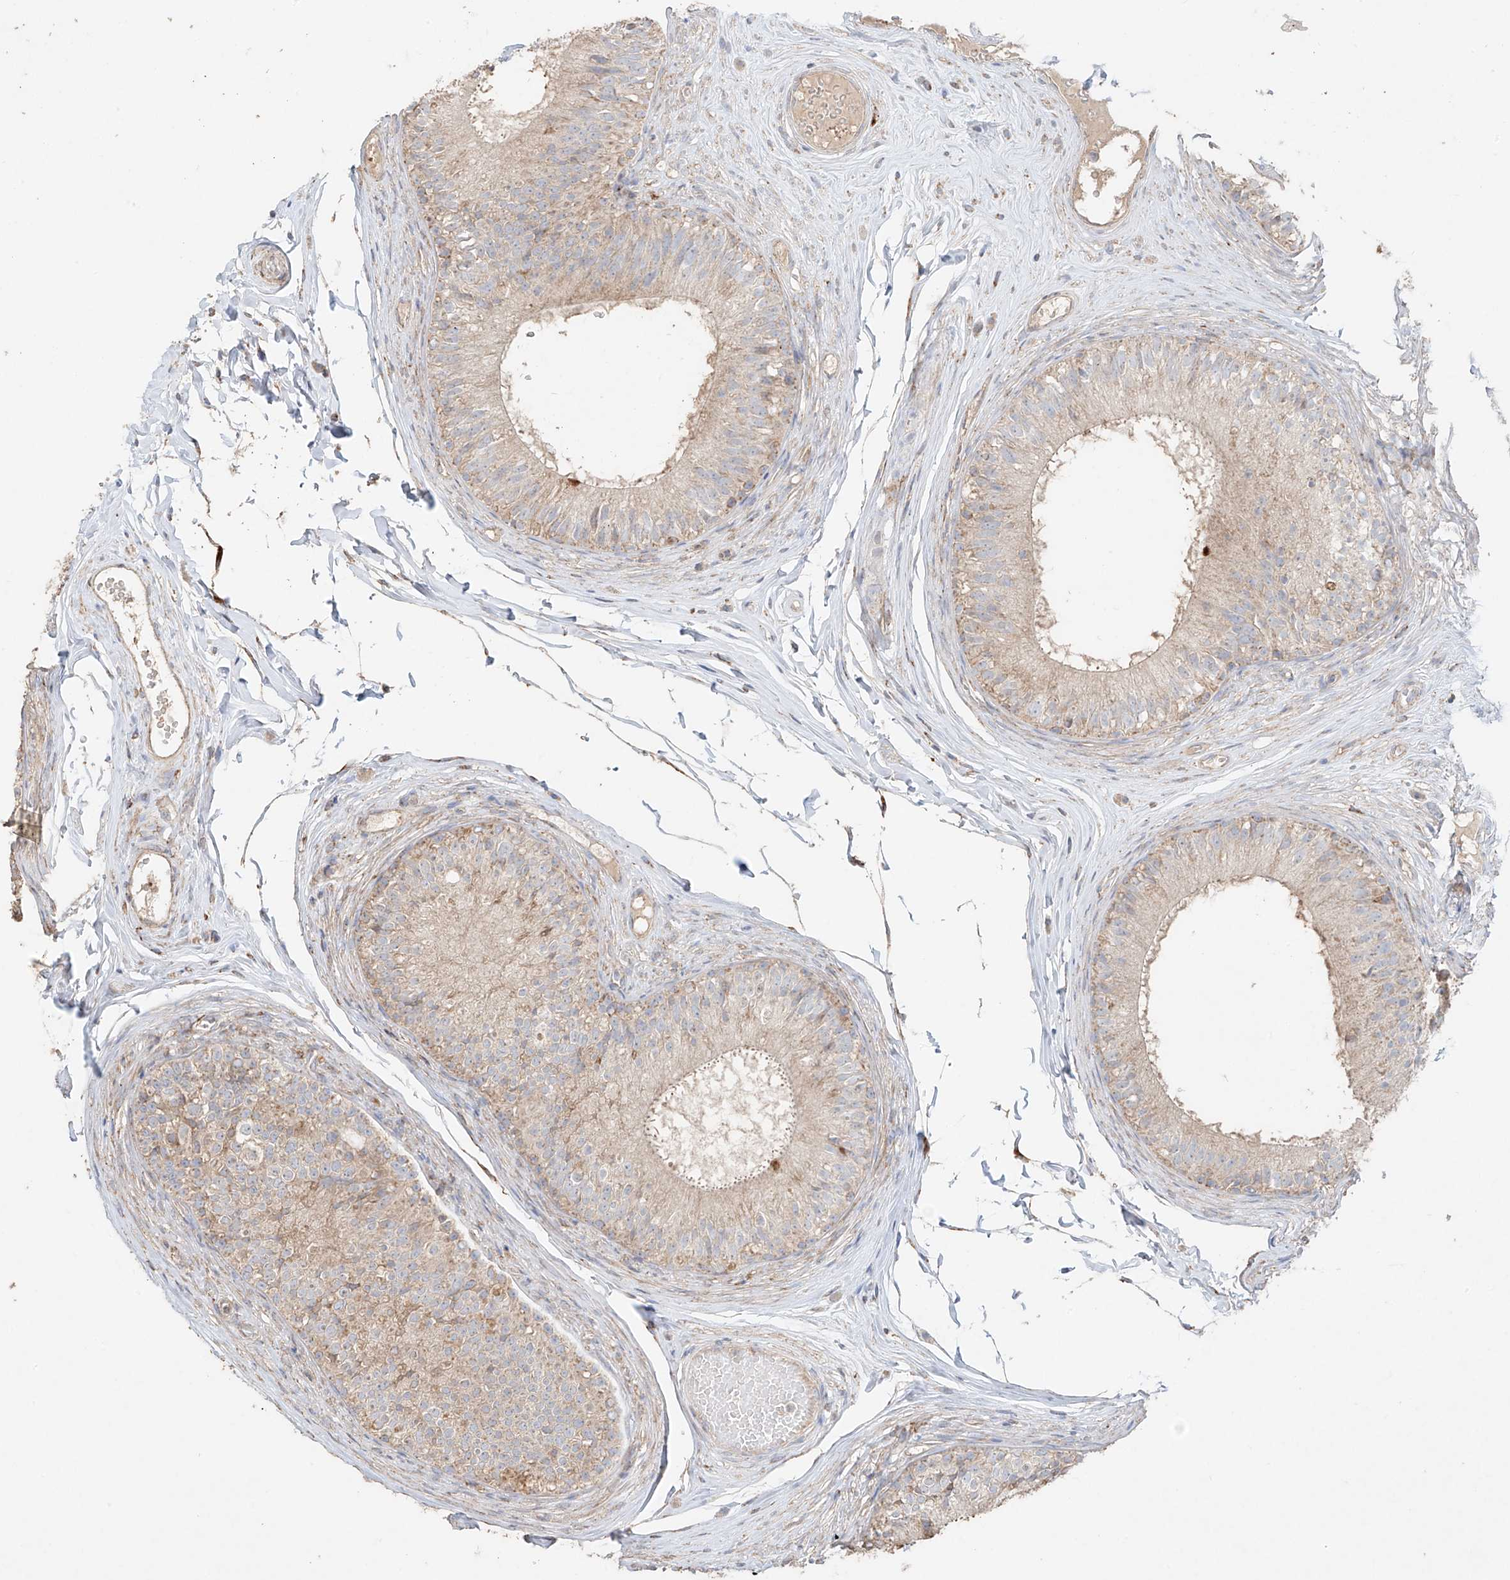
{"staining": {"intensity": "weak", "quantity": "25%-75%", "location": "cytoplasmic/membranous"}, "tissue": "epididymis", "cell_type": "Glandular cells", "image_type": "normal", "snomed": [{"axis": "morphology", "description": "Normal tissue, NOS"}, {"axis": "morphology", "description": "Seminoma in situ"}, {"axis": "topography", "description": "Testis"}, {"axis": "topography", "description": "Epididymis"}], "caption": "The immunohistochemical stain highlights weak cytoplasmic/membranous staining in glandular cells of normal epididymis. (DAB IHC with brightfield microscopy, high magnification).", "gene": "COLGALT2", "patient": {"sex": "male", "age": 28}}